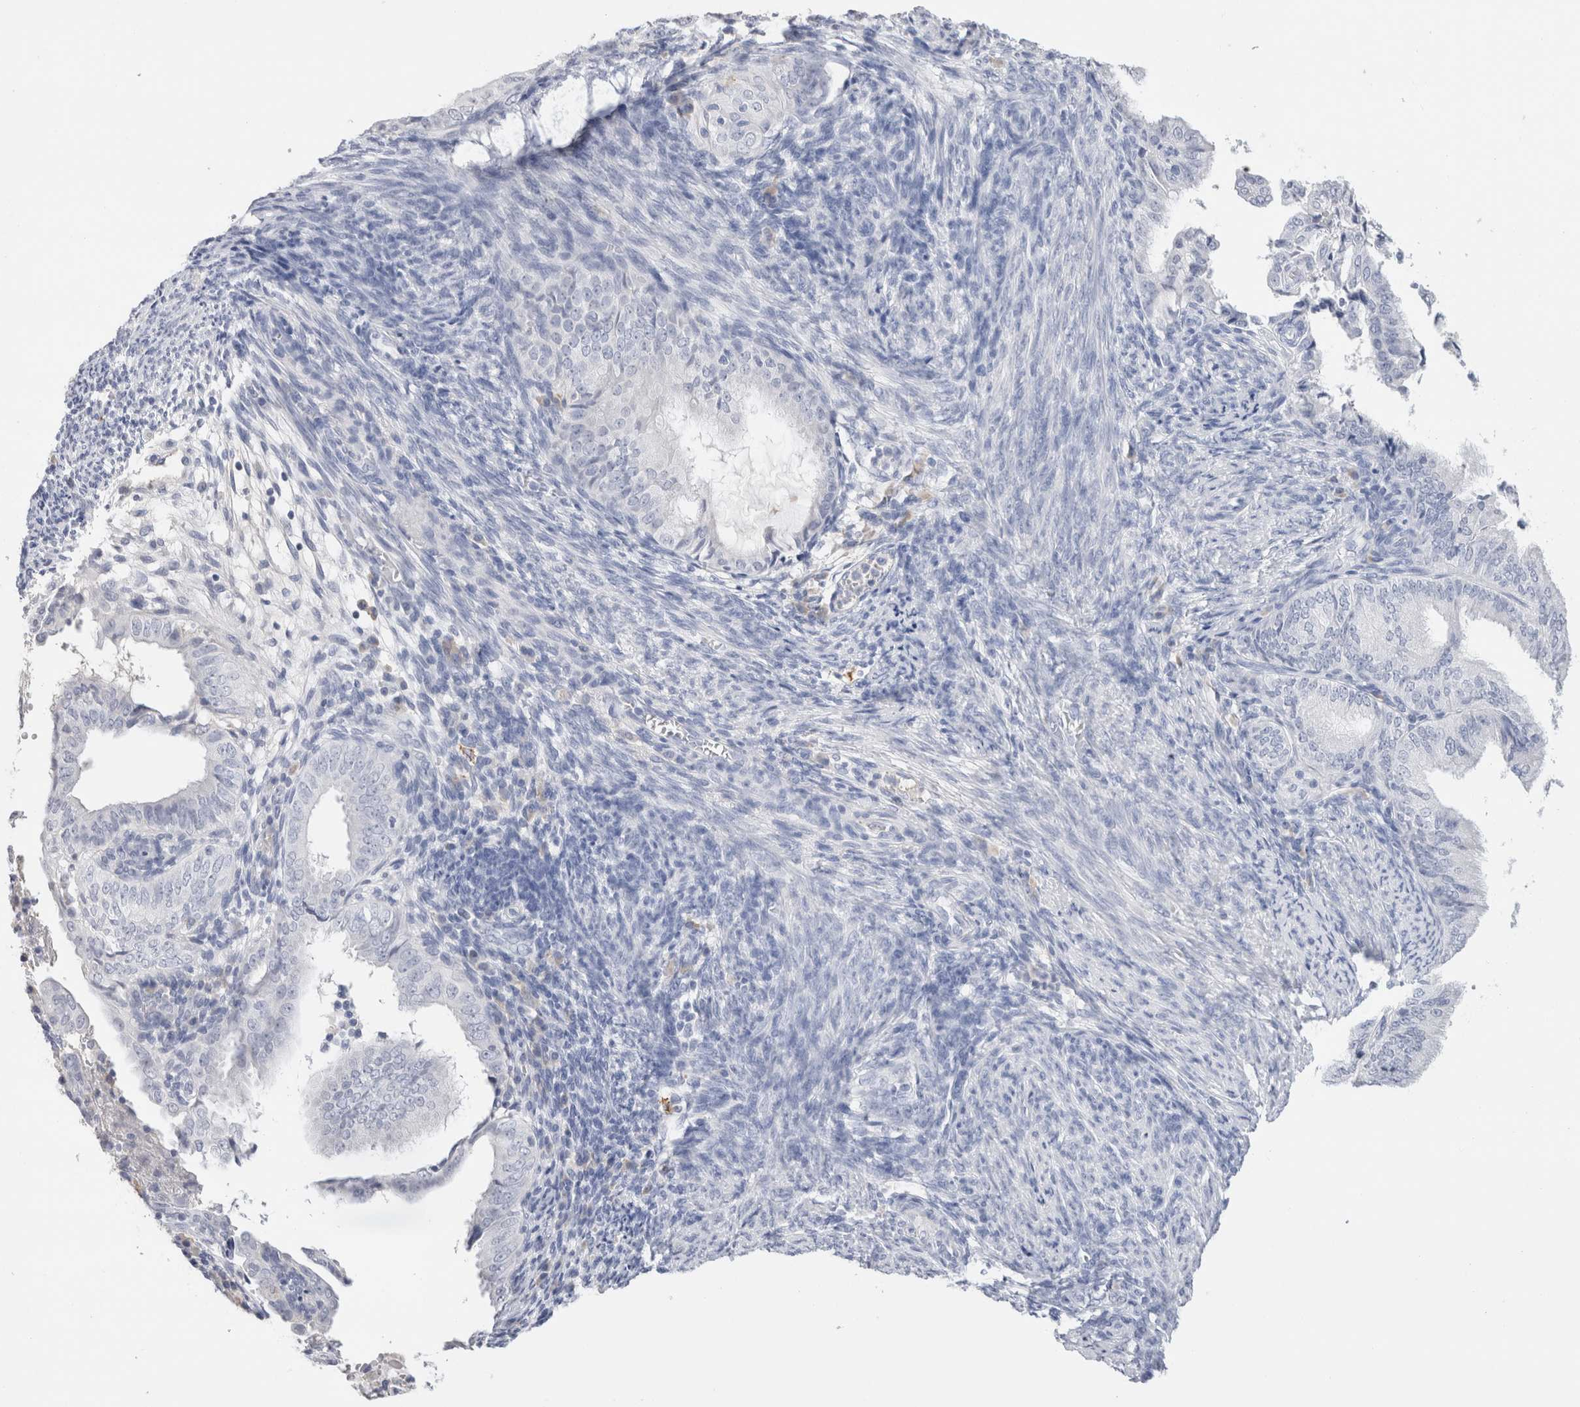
{"staining": {"intensity": "negative", "quantity": "none", "location": "none"}, "tissue": "endometrial cancer", "cell_type": "Tumor cells", "image_type": "cancer", "snomed": [{"axis": "morphology", "description": "Adenocarcinoma, NOS"}, {"axis": "topography", "description": "Endometrium"}], "caption": "Immunohistochemical staining of human adenocarcinoma (endometrial) demonstrates no significant expression in tumor cells.", "gene": "LAMP3", "patient": {"sex": "female", "age": 58}}